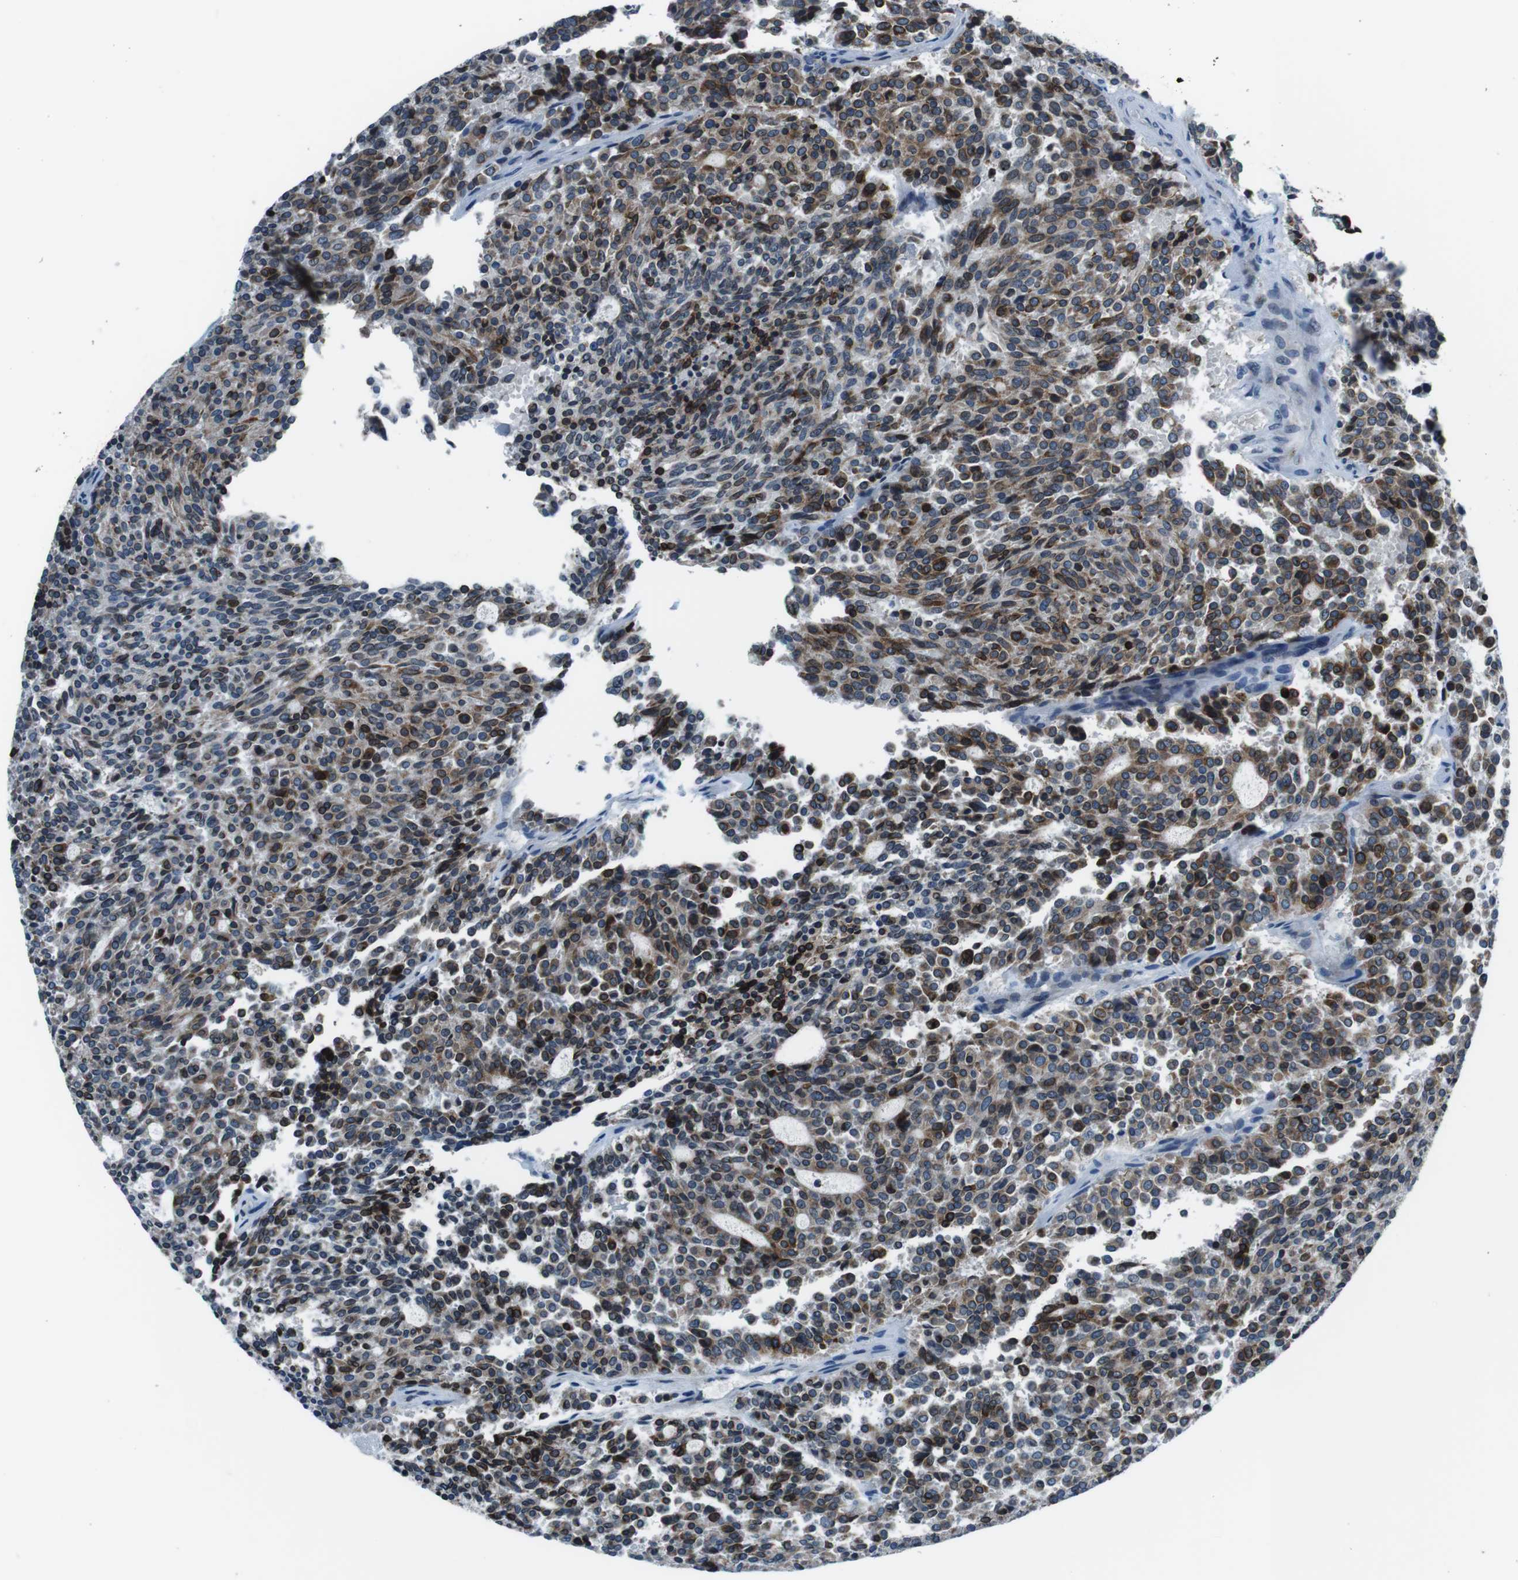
{"staining": {"intensity": "moderate", "quantity": ">75%", "location": "cytoplasmic/membranous"}, "tissue": "carcinoid", "cell_type": "Tumor cells", "image_type": "cancer", "snomed": [{"axis": "morphology", "description": "Carcinoid, malignant, NOS"}, {"axis": "topography", "description": "Pancreas"}], "caption": "Carcinoid (malignant) stained with a protein marker reveals moderate staining in tumor cells.", "gene": "NUCB2", "patient": {"sex": "female", "age": 54}}